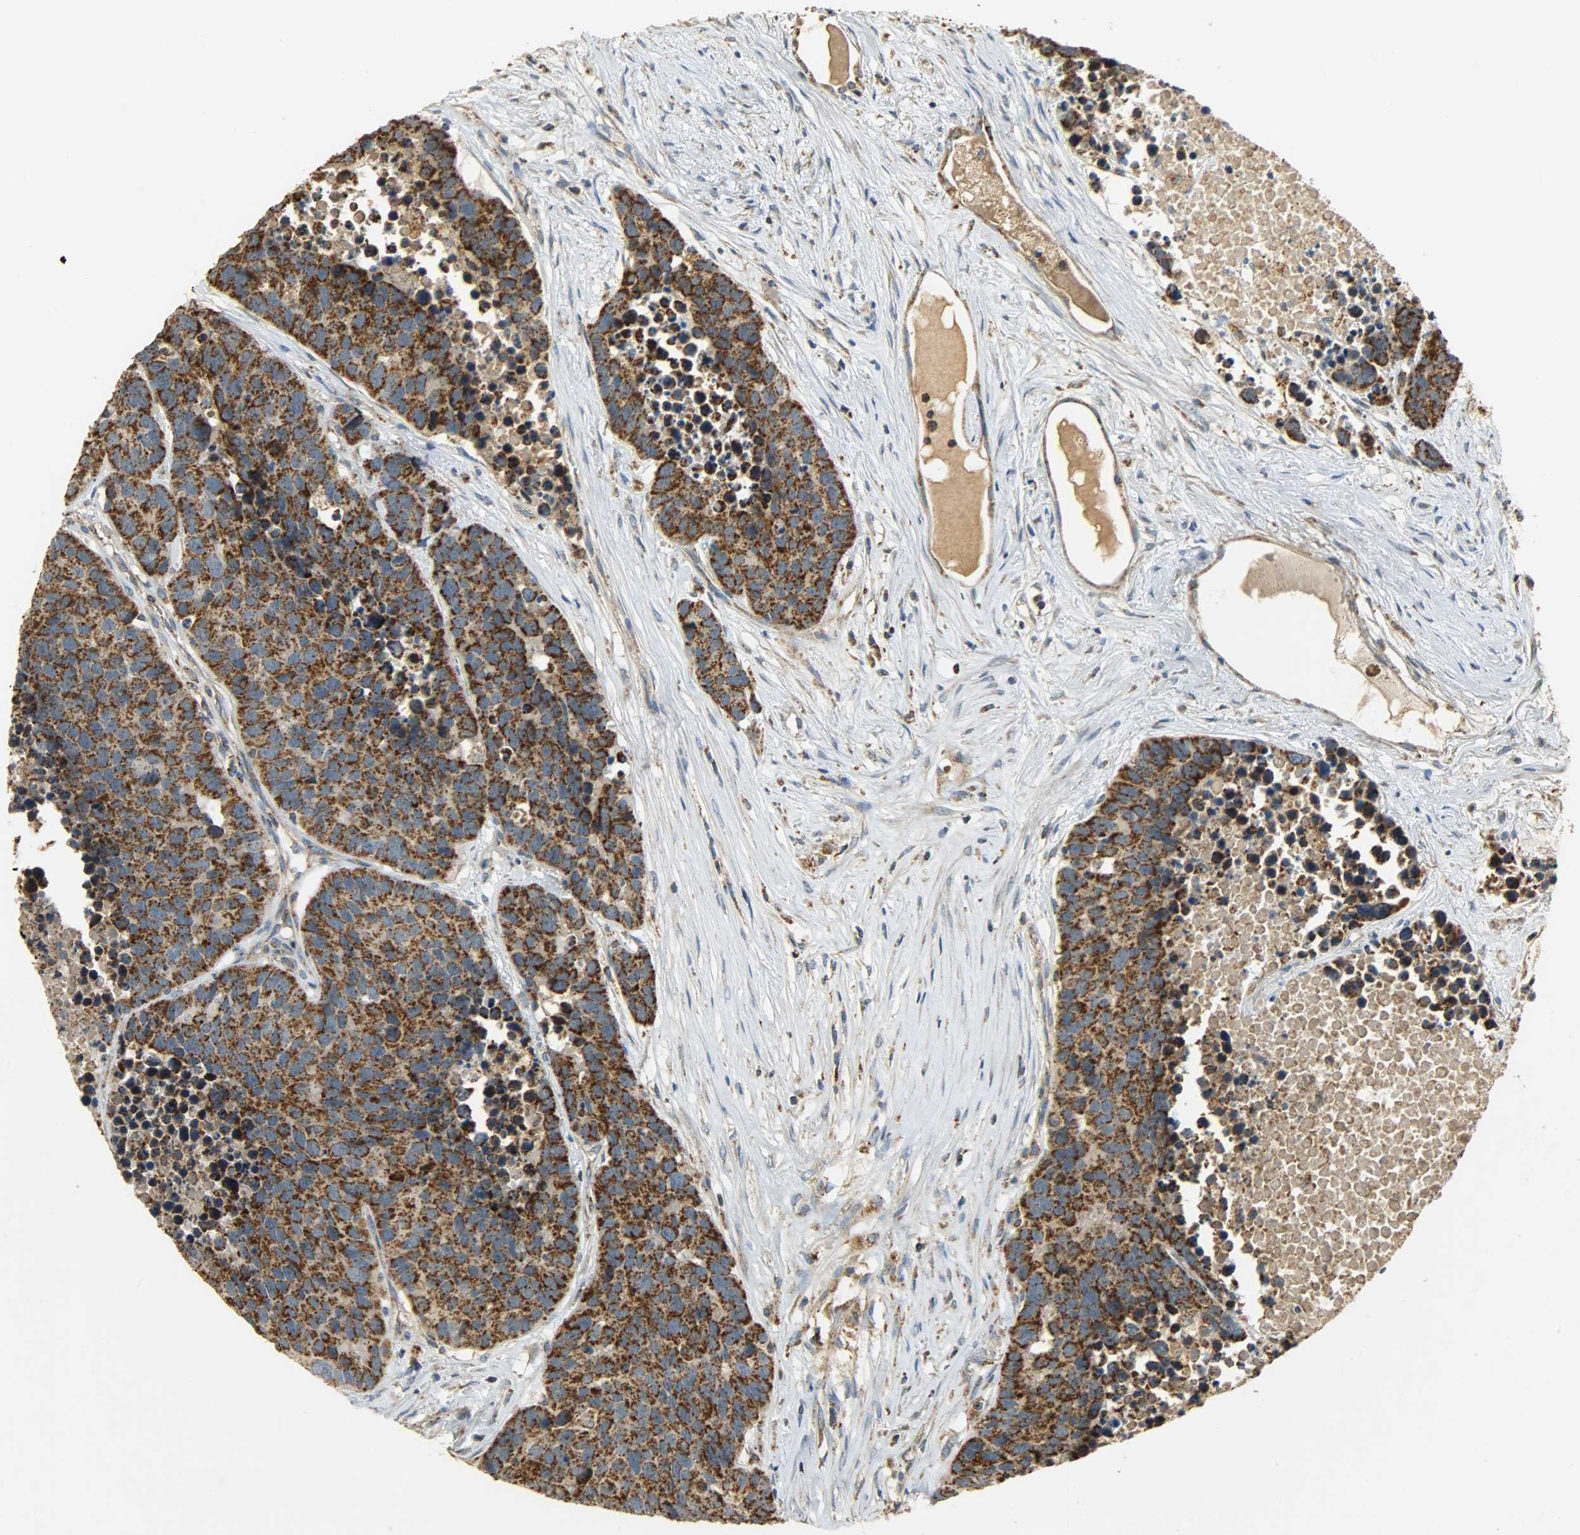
{"staining": {"intensity": "strong", "quantity": ">75%", "location": "cytoplasmic/membranous"}, "tissue": "carcinoid", "cell_type": "Tumor cells", "image_type": "cancer", "snomed": [{"axis": "morphology", "description": "Carcinoid, malignant, NOS"}, {"axis": "topography", "description": "Lung"}], "caption": "Carcinoid stained for a protein (brown) reveals strong cytoplasmic/membranous positive staining in approximately >75% of tumor cells.", "gene": "HDHD5", "patient": {"sex": "male", "age": 60}}